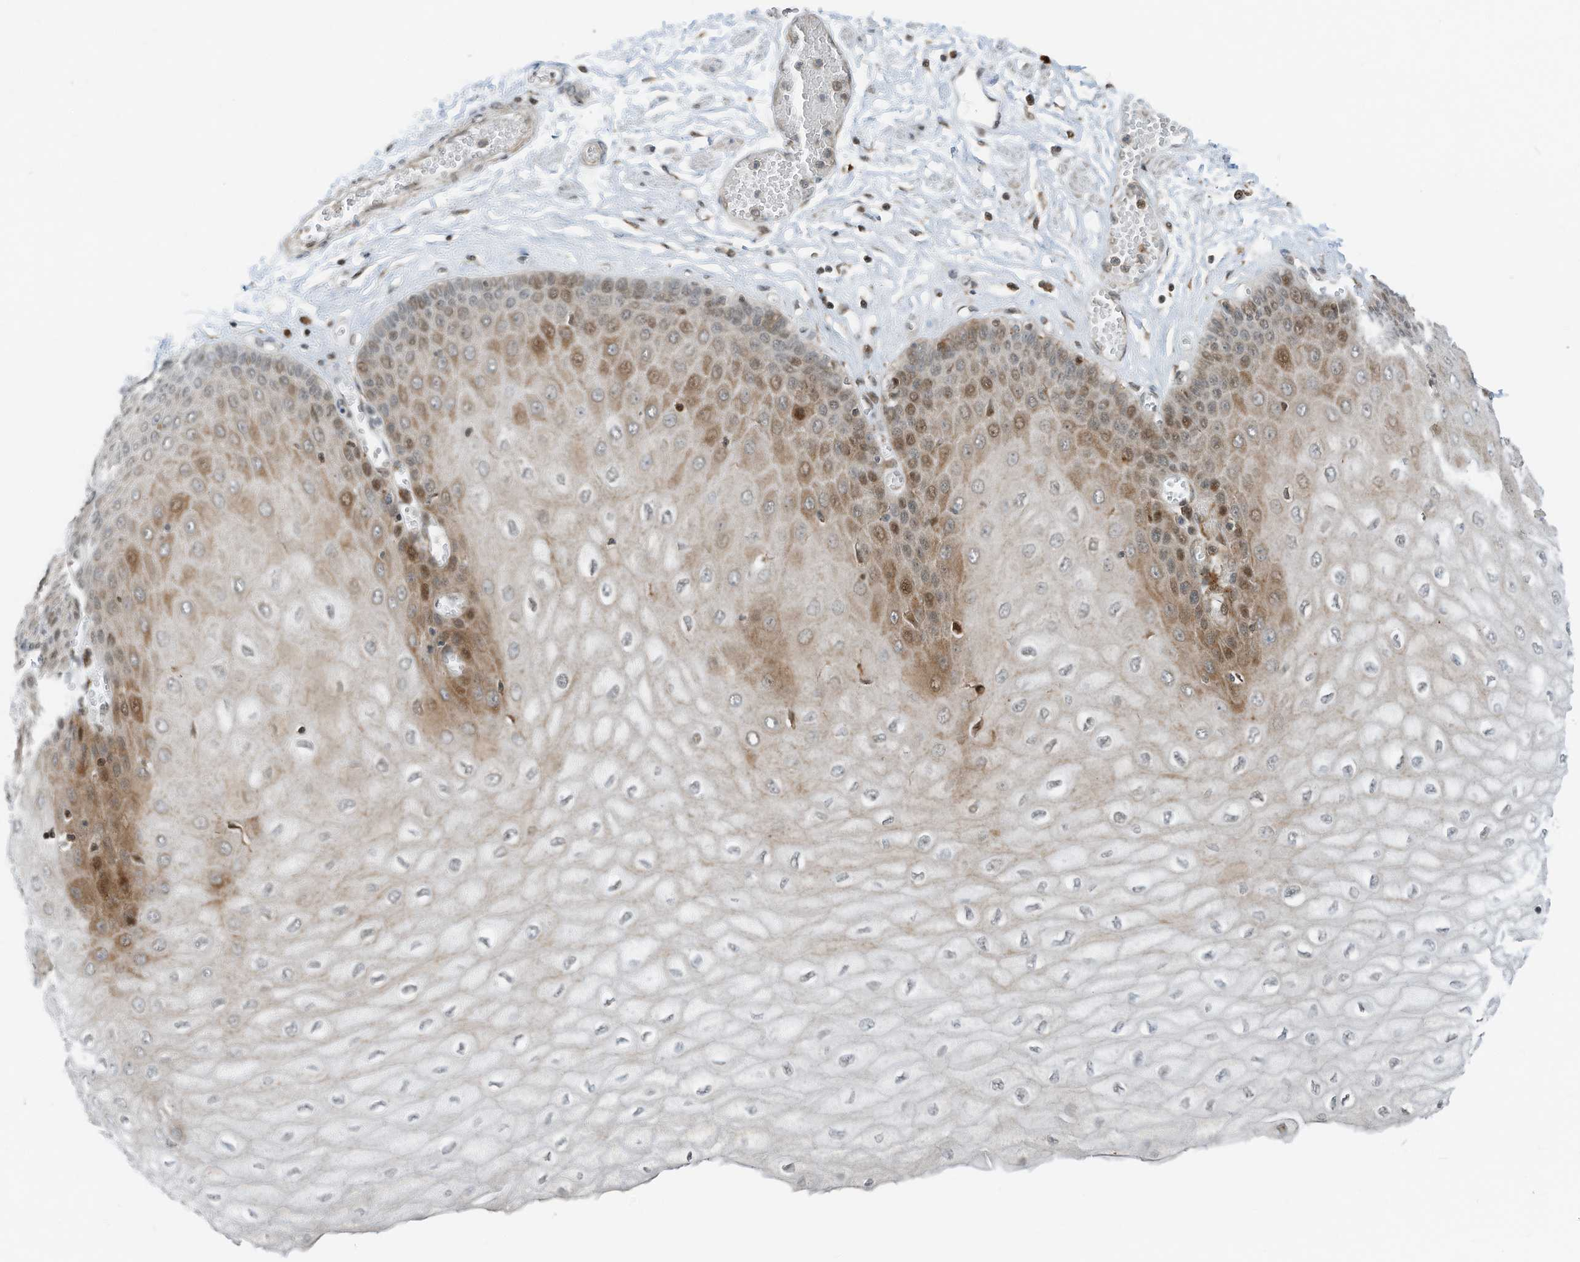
{"staining": {"intensity": "moderate", "quantity": "25%-75%", "location": "cytoplasmic/membranous,nuclear"}, "tissue": "esophagus", "cell_type": "Squamous epithelial cells", "image_type": "normal", "snomed": [{"axis": "morphology", "description": "Normal tissue, NOS"}, {"axis": "topography", "description": "Esophagus"}], "caption": "This photomicrograph displays immunohistochemistry (IHC) staining of normal esophagus, with medium moderate cytoplasmic/membranous,nuclear staining in approximately 25%-75% of squamous epithelial cells.", "gene": "RMND1", "patient": {"sex": "male", "age": 60}}